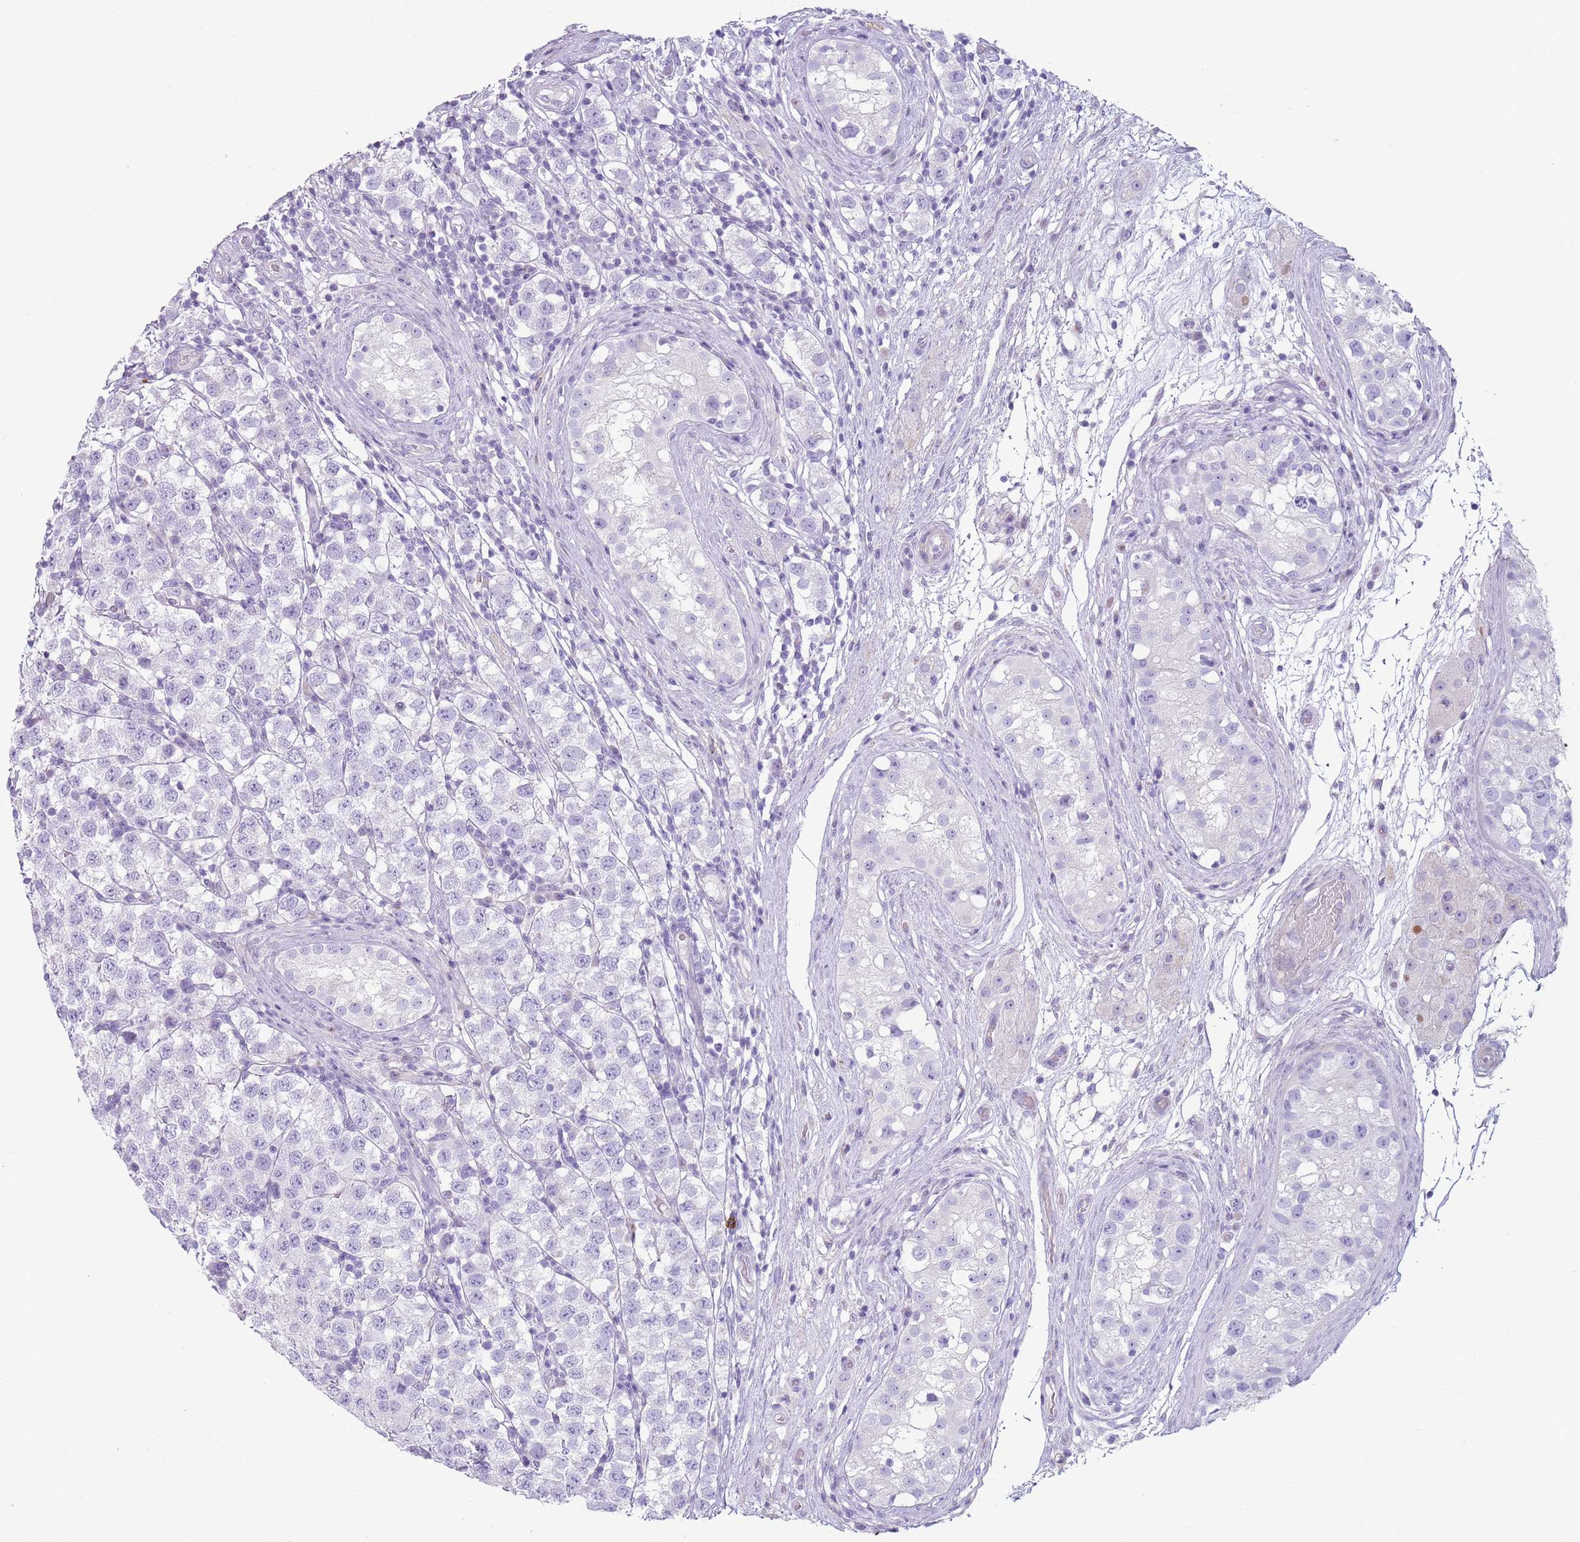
{"staining": {"intensity": "negative", "quantity": "none", "location": "none"}, "tissue": "testis cancer", "cell_type": "Tumor cells", "image_type": "cancer", "snomed": [{"axis": "morphology", "description": "Seminoma, NOS"}, {"axis": "topography", "description": "Testis"}], "caption": "This histopathology image is of testis cancer stained with immunohistochemistry to label a protein in brown with the nuclei are counter-stained blue. There is no staining in tumor cells.", "gene": "CD177", "patient": {"sex": "male", "age": 34}}